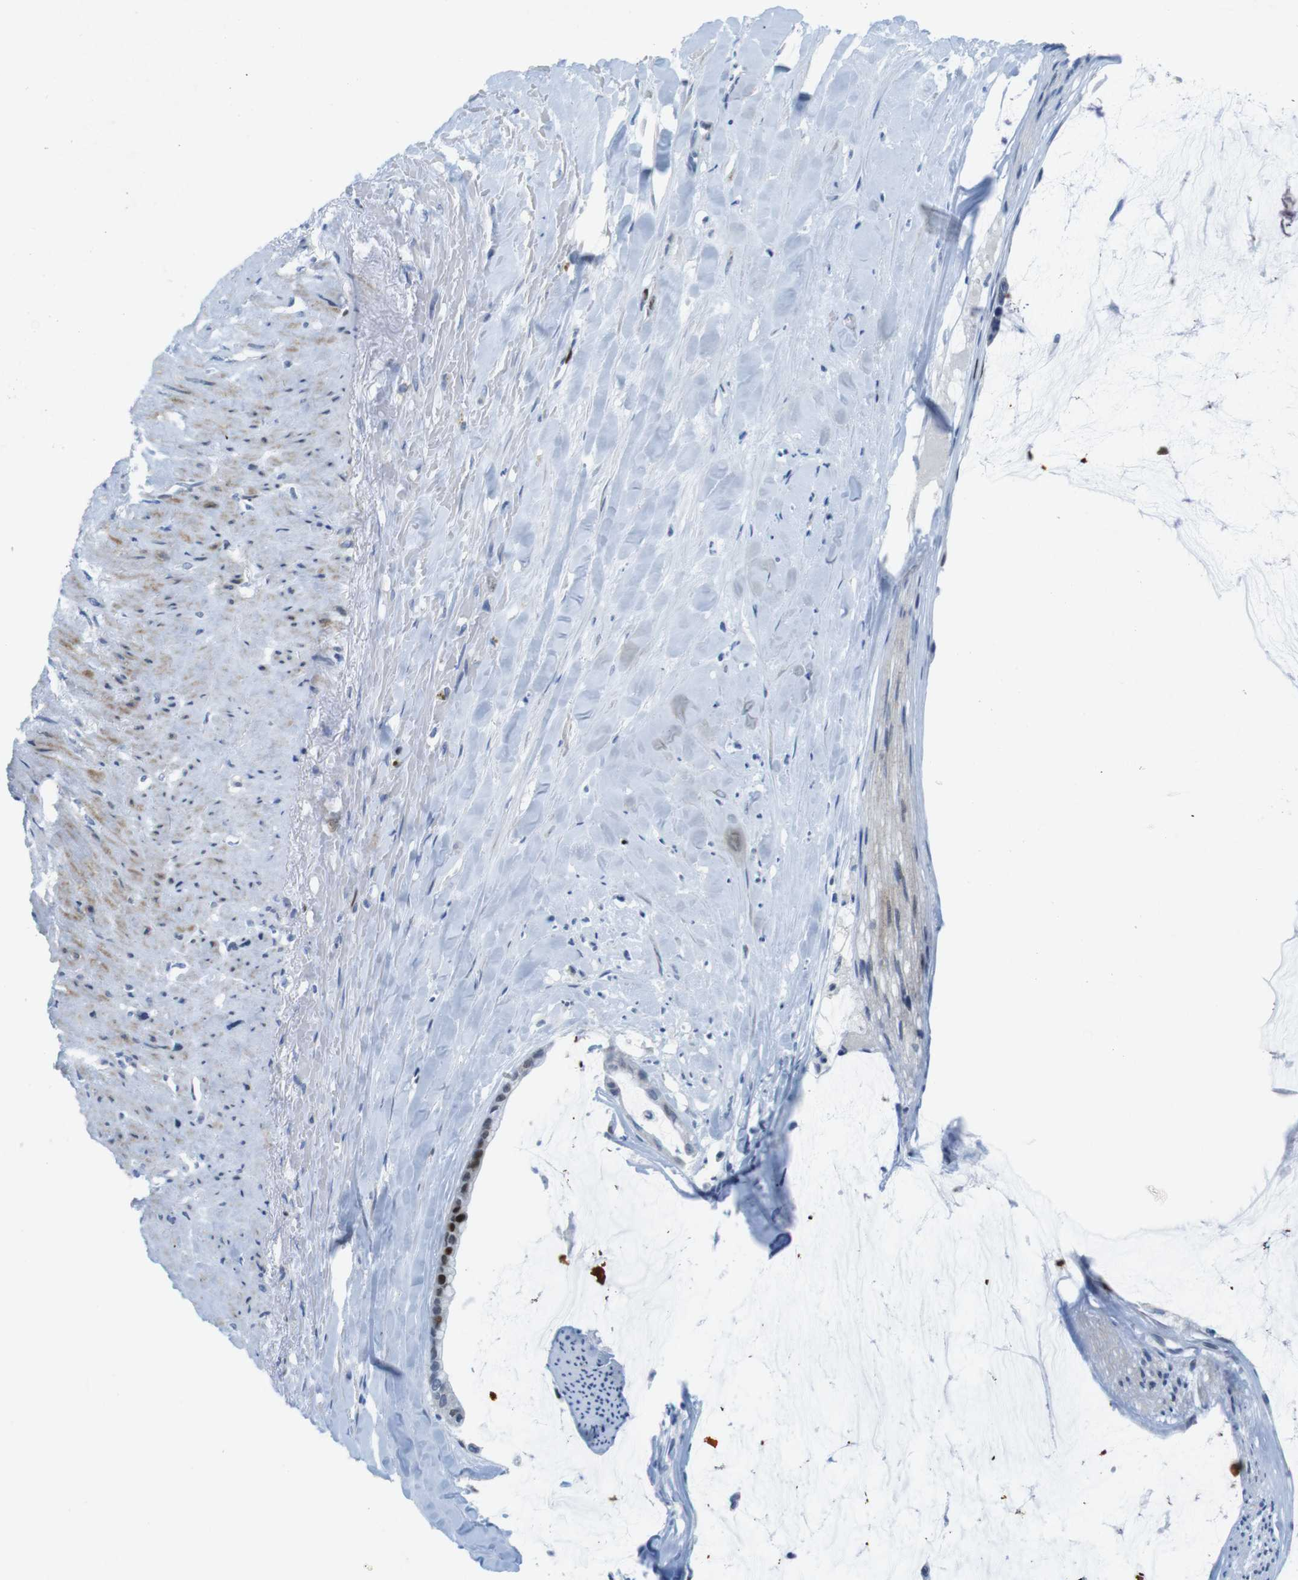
{"staining": {"intensity": "strong", "quantity": "25%-75%", "location": "nuclear"}, "tissue": "pancreatic cancer", "cell_type": "Tumor cells", "image_type": "cancer", "snomed": [{"axis": "morphology", "description": "Adenocarcinoma, NOS"}, {"axis": "topography", "description": "Pancreas"}], "caption": "An image of pancreatic cancer (adenocarcinoma) stained for a protein shows strong nuclear brown staining in tumor cells.", "gene": "CHAF1A", "patient": {"sex": "male", "age": 41}}